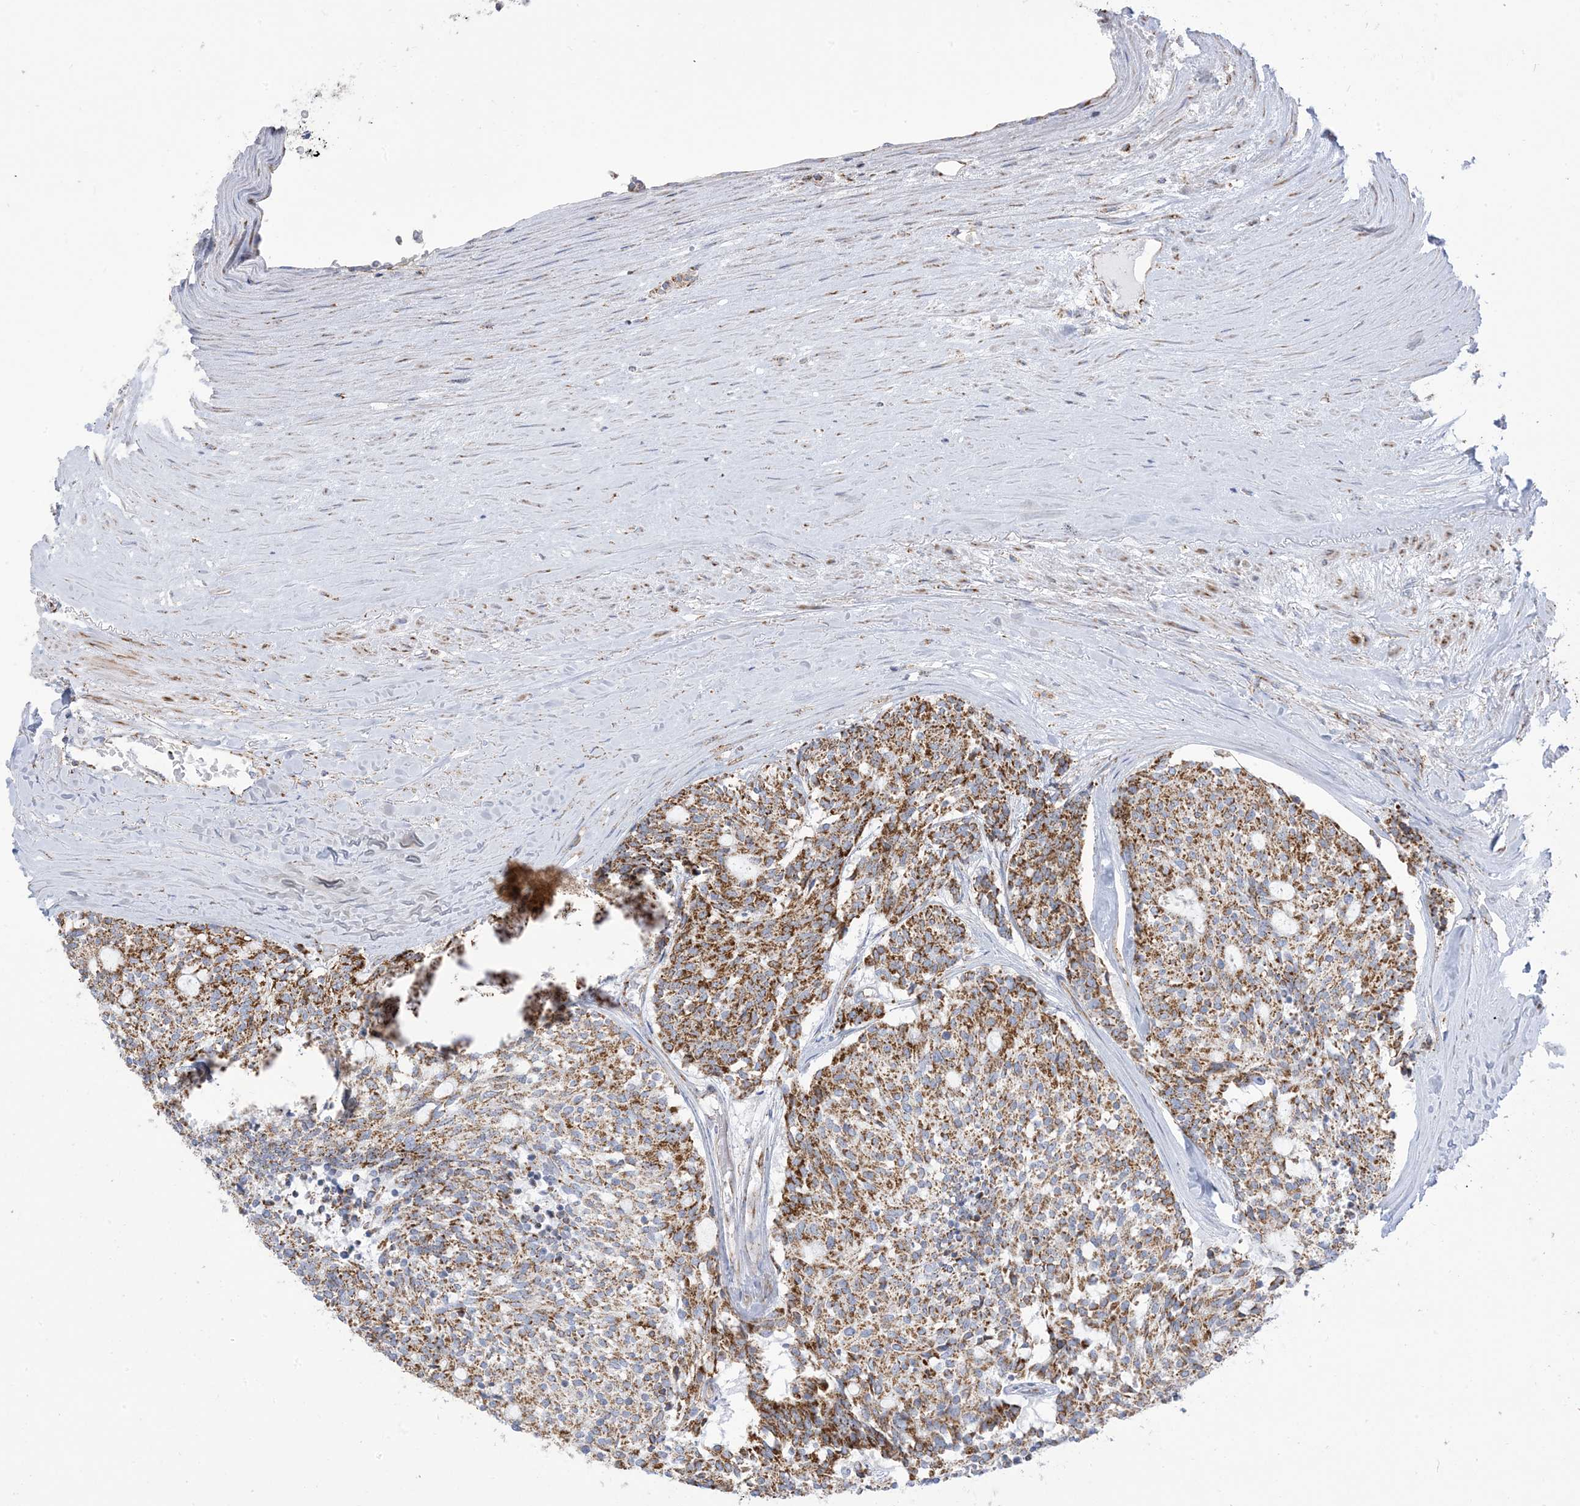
{"staining": {"intensity": "moderate", "quantity": ">75%", "location": "cytoplasmic/membranous"}, "tissue": "carcinoid", "cell_type": "Tumor cells", "image_type": "cancer", "snomed": [{"axis": "morphology", "description": "Carcinoid, malignant, NOS"}, {"axis": "topography", "description": "Pancreas"}], "caption": "High-power microscopy captured an IHC image of carcinoid (malignant), revealing moderate cytoplasmic/membranous positivity in approximately >75% of tumor cells.", "gene": "SAMM50", "patient": {"sex": "female", "age": 54}}